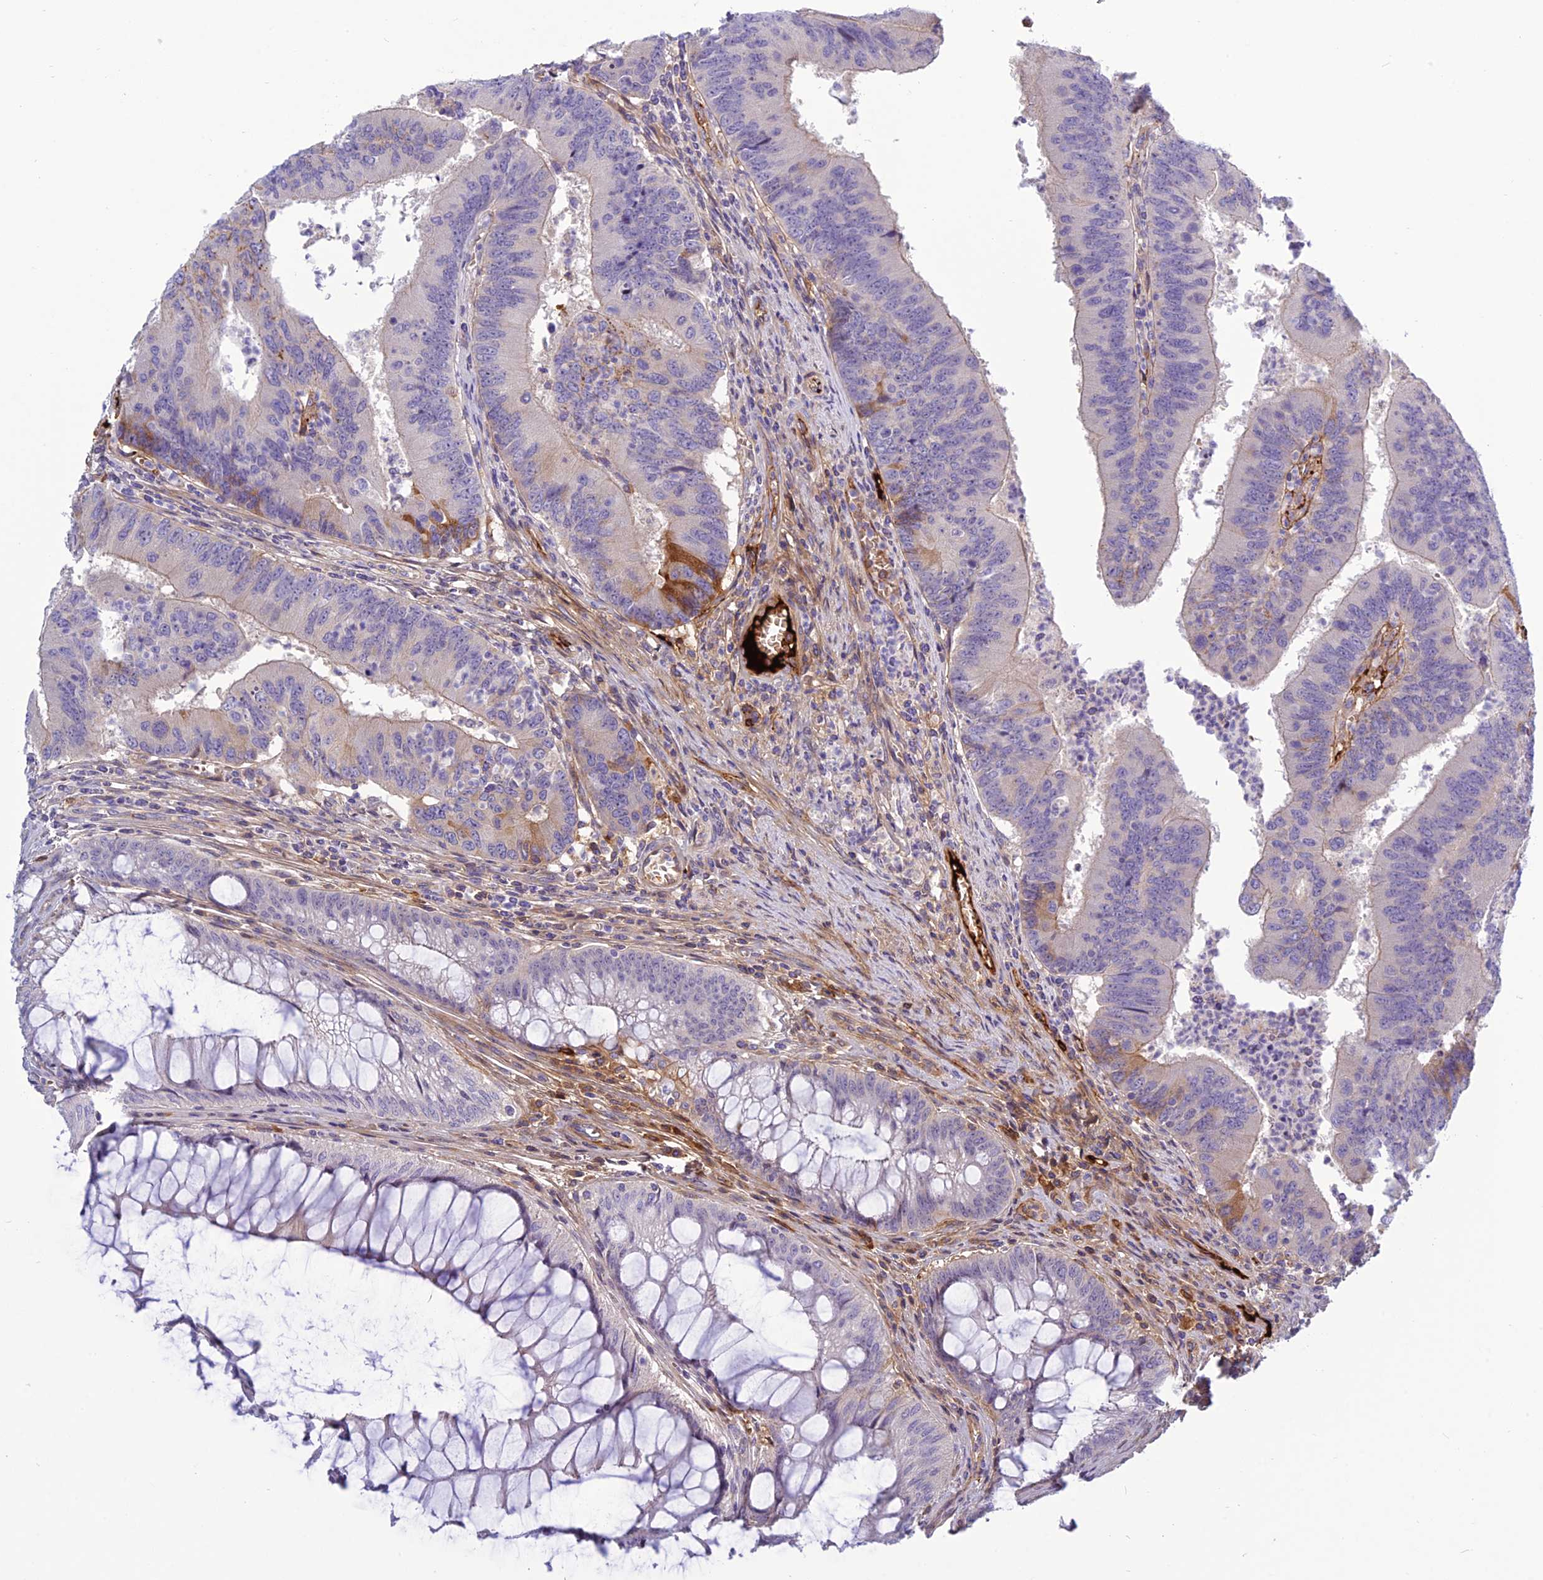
{"staining": {"intensity": "moderate", "quantity": "<25%", "location": "cytoplasmic/membranous"}, "tissue": "colorectal cancer", "cell_type": "Tumor cells", "image_type": "cancer", "snomed": [{"axis": "morphology", "description": "Adenocarcinoma, NOS"}, {"axis": "topography", "description": "Colon"}], "caption": "Tumor cells reveal low levels of moderate cytoplasmic/membranous expression in approximately <25% of cells in human adenocarcinoma (colorectal). The protein is stained brown, and the nuclei are stained in blue (DAB IHC with brightfield microscopy, high magnification).", "gene": "CLEC11A", "patient": {"sex": "female", "age": 67}}